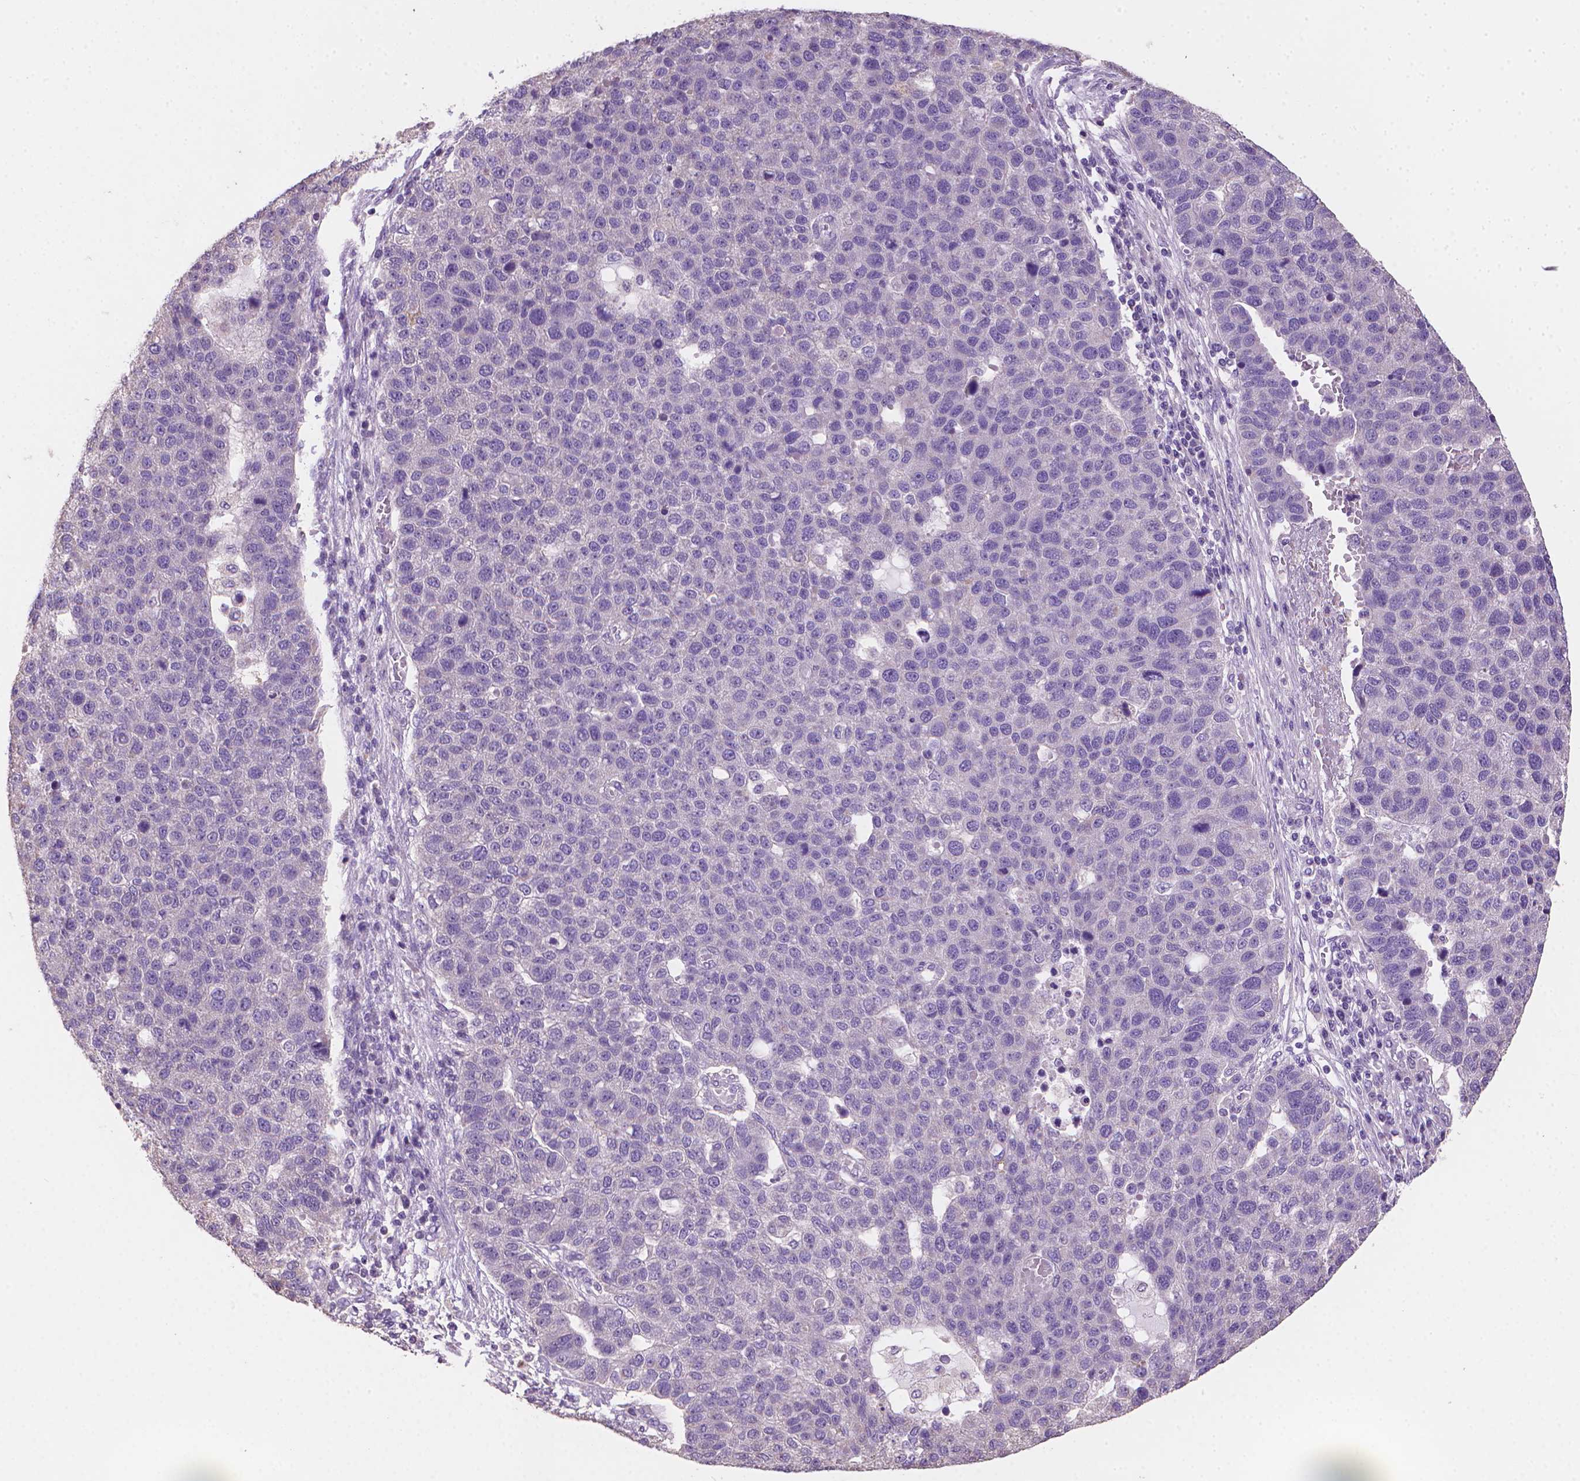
{"staining": {"intensity": "negative", "quantity": "none", "location": "none"}, "tissue": "pancreatic cancer", "cell_type": "Tumor cells", "image_type": "cancer", "snomed": [{"axis": "morphology", "description": "Adenocarcinoma, NOS"}, {"axis": "topography", "description": "Pancreas"}], "caption": "Tumor cells show no significant protein expression in pancreatic cancer (adenocarcinoma).", "gene": "CATIP", "patient": {"sex": "female", "age": 61}}